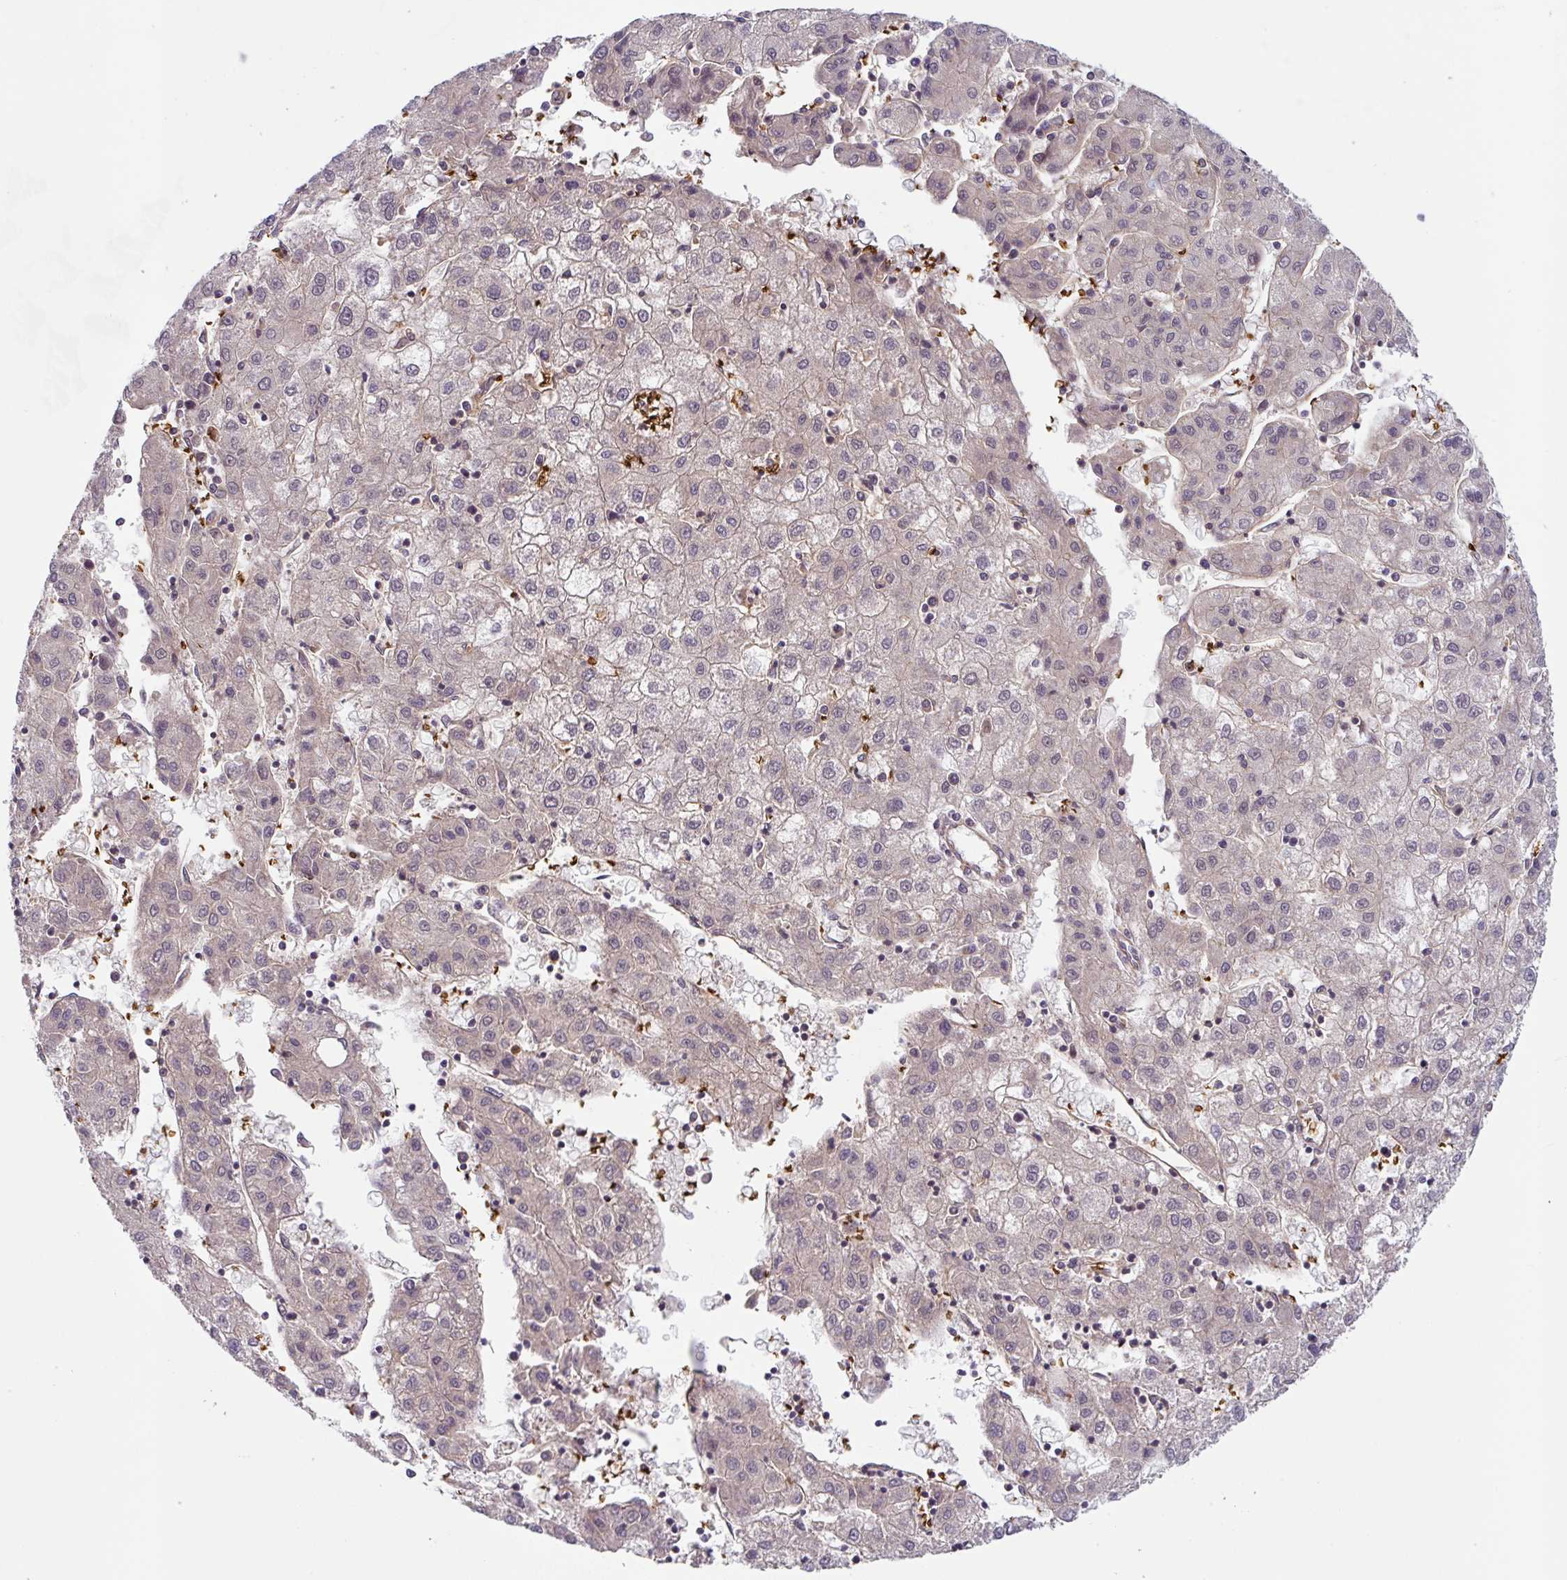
{"staining": {"intensity": "weak", "quantity": "<25%", "location": "cytoplasmic/membranous"}, "tissue": "liver cancer", "cell_type": "Tumor cells", "image_type": "cancer", "snomed": [{"axis": "morphology", "description": "Carcinoma, Hepatocellular, NOS"}, {"axis": "topography", "description": "Liver"}], "caption": "Immunohistochemistry of human hepatocellular carcinoma (liver) exhibits no expression in tumor cells. Brightfield microscopy of IHC stained with DAB (brown) and hematoxylin (blue), captured at high magnification.", "gene": "APOBEC3D", "patient": {"sex": "male", "age": 72}}